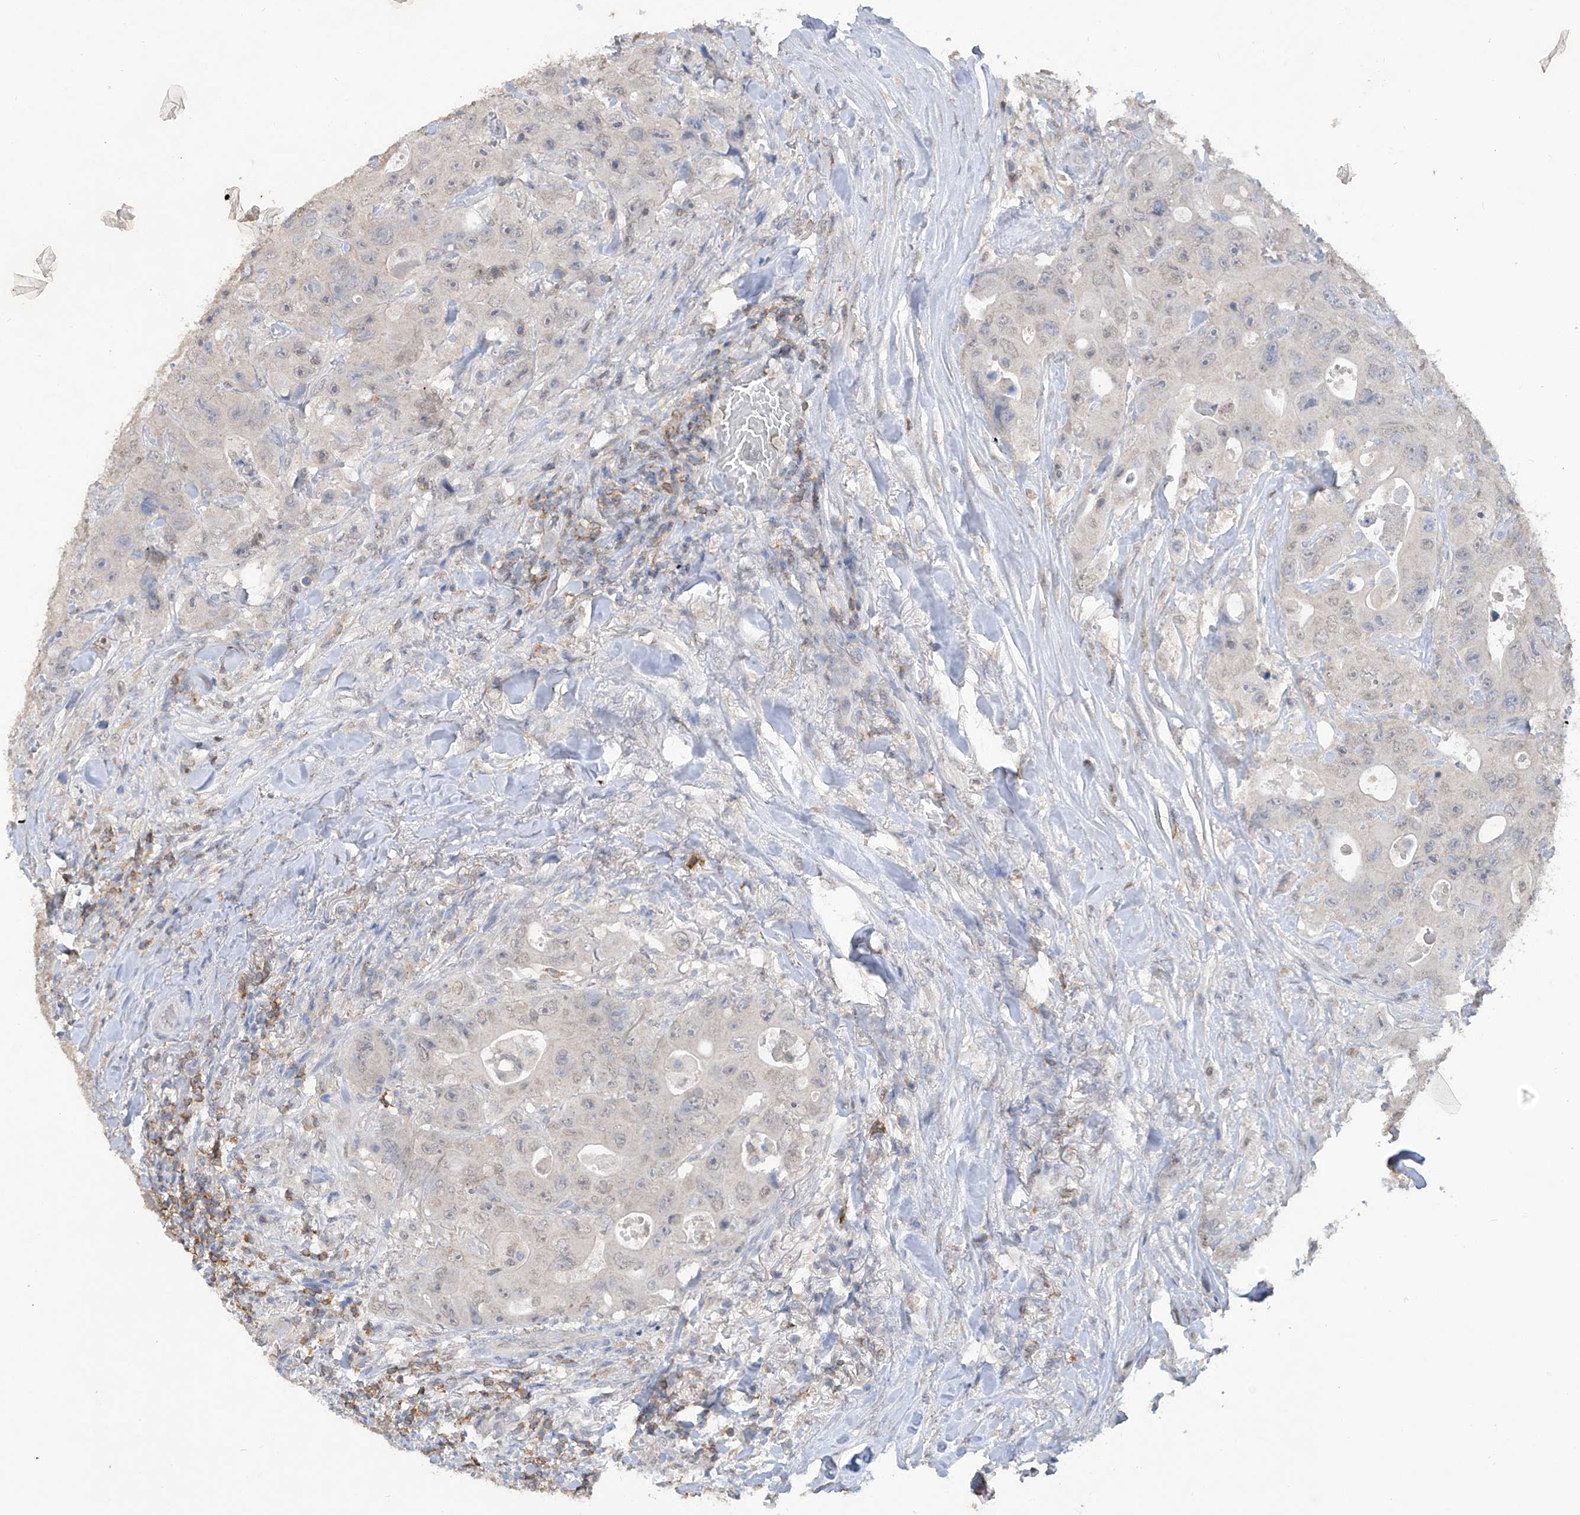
{"staining": {"intensity": "negative", "quantity": "none", "location": "none"}, "tissue": "colorectal cancer", "cell_type": "Tumor cells", "image_type": "cancer", "snomed": [{"axis": "morphology", "description": "Adenocarcinoma, NOS"}, {"axis": "topography", "description": "Colon"}], "caption": "Immunohistochemistry image of neoplastic tissue: human colorectal cancer (adenocarcinoma) stained with DAB reveals no significant protein expression in tumor cells.", "gene": "HAS3", "patient": {"sex": "female", "age": 46}}